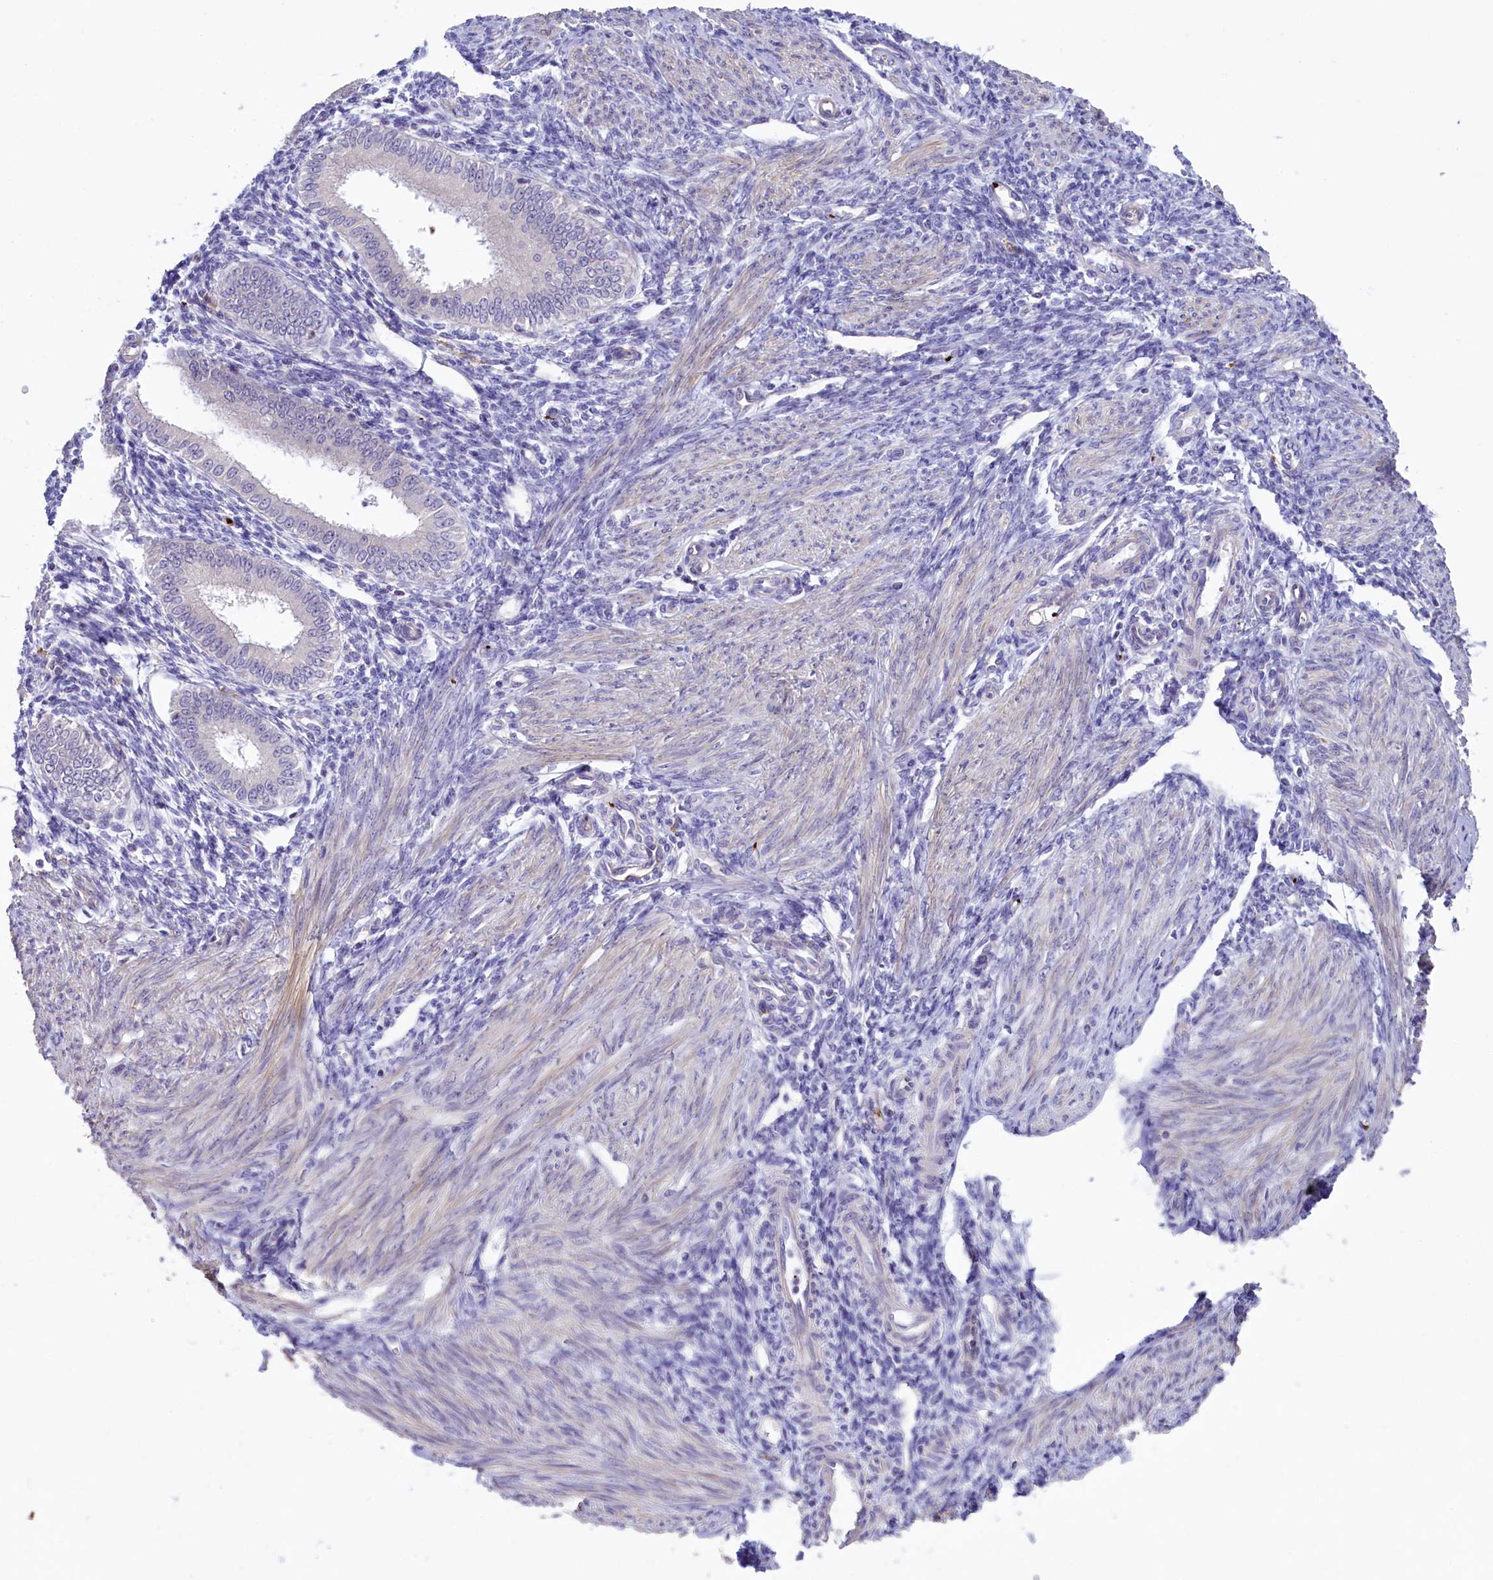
{"staining": {"intensity": "negative", "quantity": "none", "location": "none"}, "tissue": "endometrium", "cell_type": "Cells in endometrial stroma", "image_type": "normal", "snomed": [{"axis": "morphology", "description": "Normal tissue, NOS"}, {"axis": "topography", "description": "Uterus"}, {"axis": "topography", "description": "Endometrium"}], "caption": "The histopathology image reveals no significant positivity in cells in endometrial stroma of endometrium. (Stains: DAB immunohistochemistry (IHC) with hematoxylin counter stain, Microscopy: brightfield microscopy at high magnification).", "gene": "HEATR3", "patient": {"sex": "female", "age": 48}}